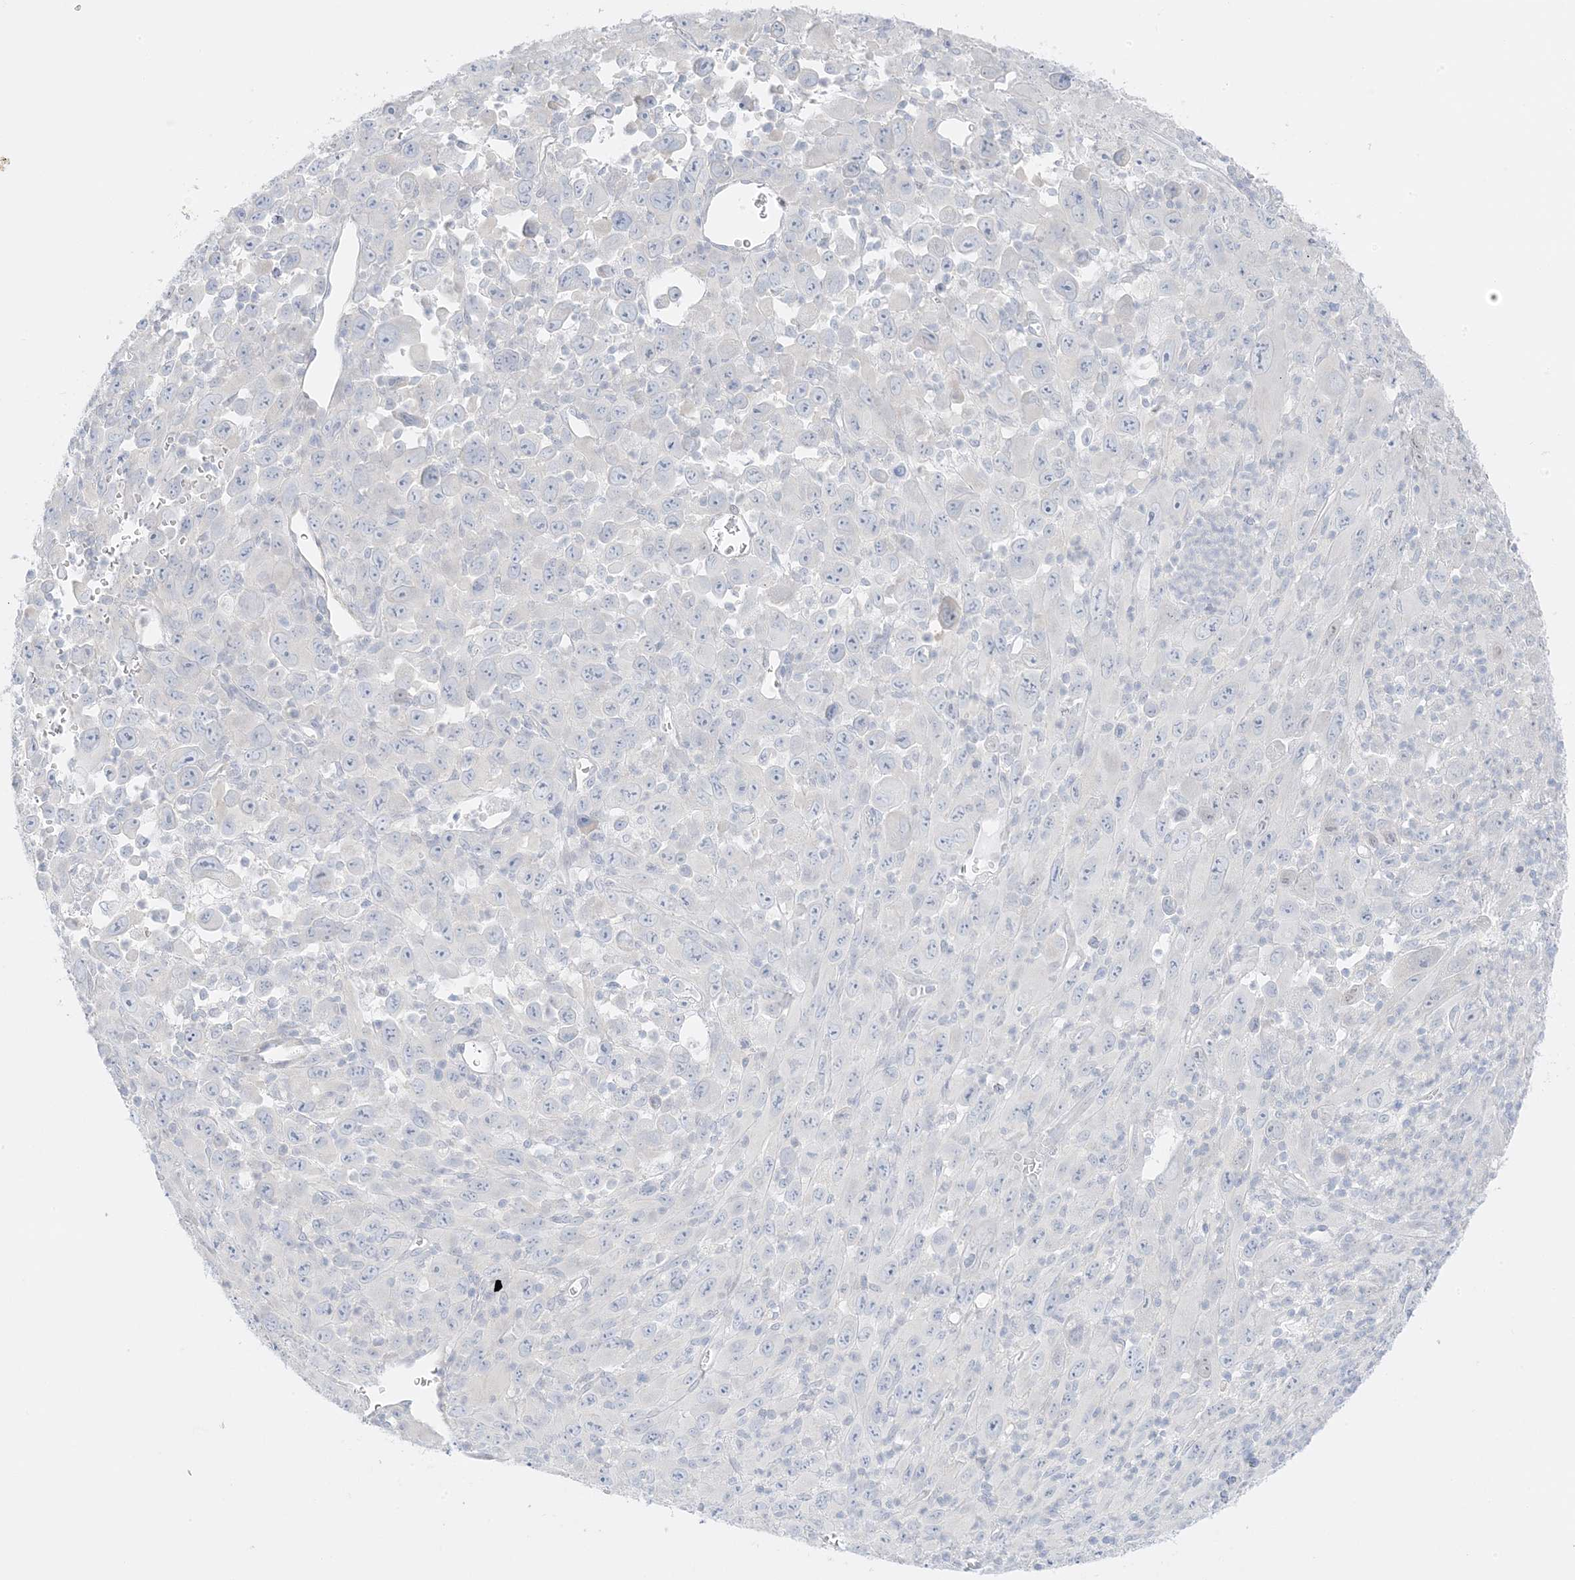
{"staining": {"intensity": "negative", "quantity": "none", "location": "none"}, "tissue": "melanoma", "cell_type": "Tumor cells", "image_type": "cancer", "snomed": [{"axis": "morphology", "description": "Malignant melanoma, Metastatic site"}, {"axis": "topography", "description": "Skin"}], "caption": "Tumor cells are negative for protein expression in human melanoma. (Stains: DAB (3,3'-diaminobenzidine) IHC with hematoxylin counter stain, Microscopy: brightfield microscopy at high magnification).", "gene": "SLC22A13", "patient": {"sex": "female", "age": 56}}